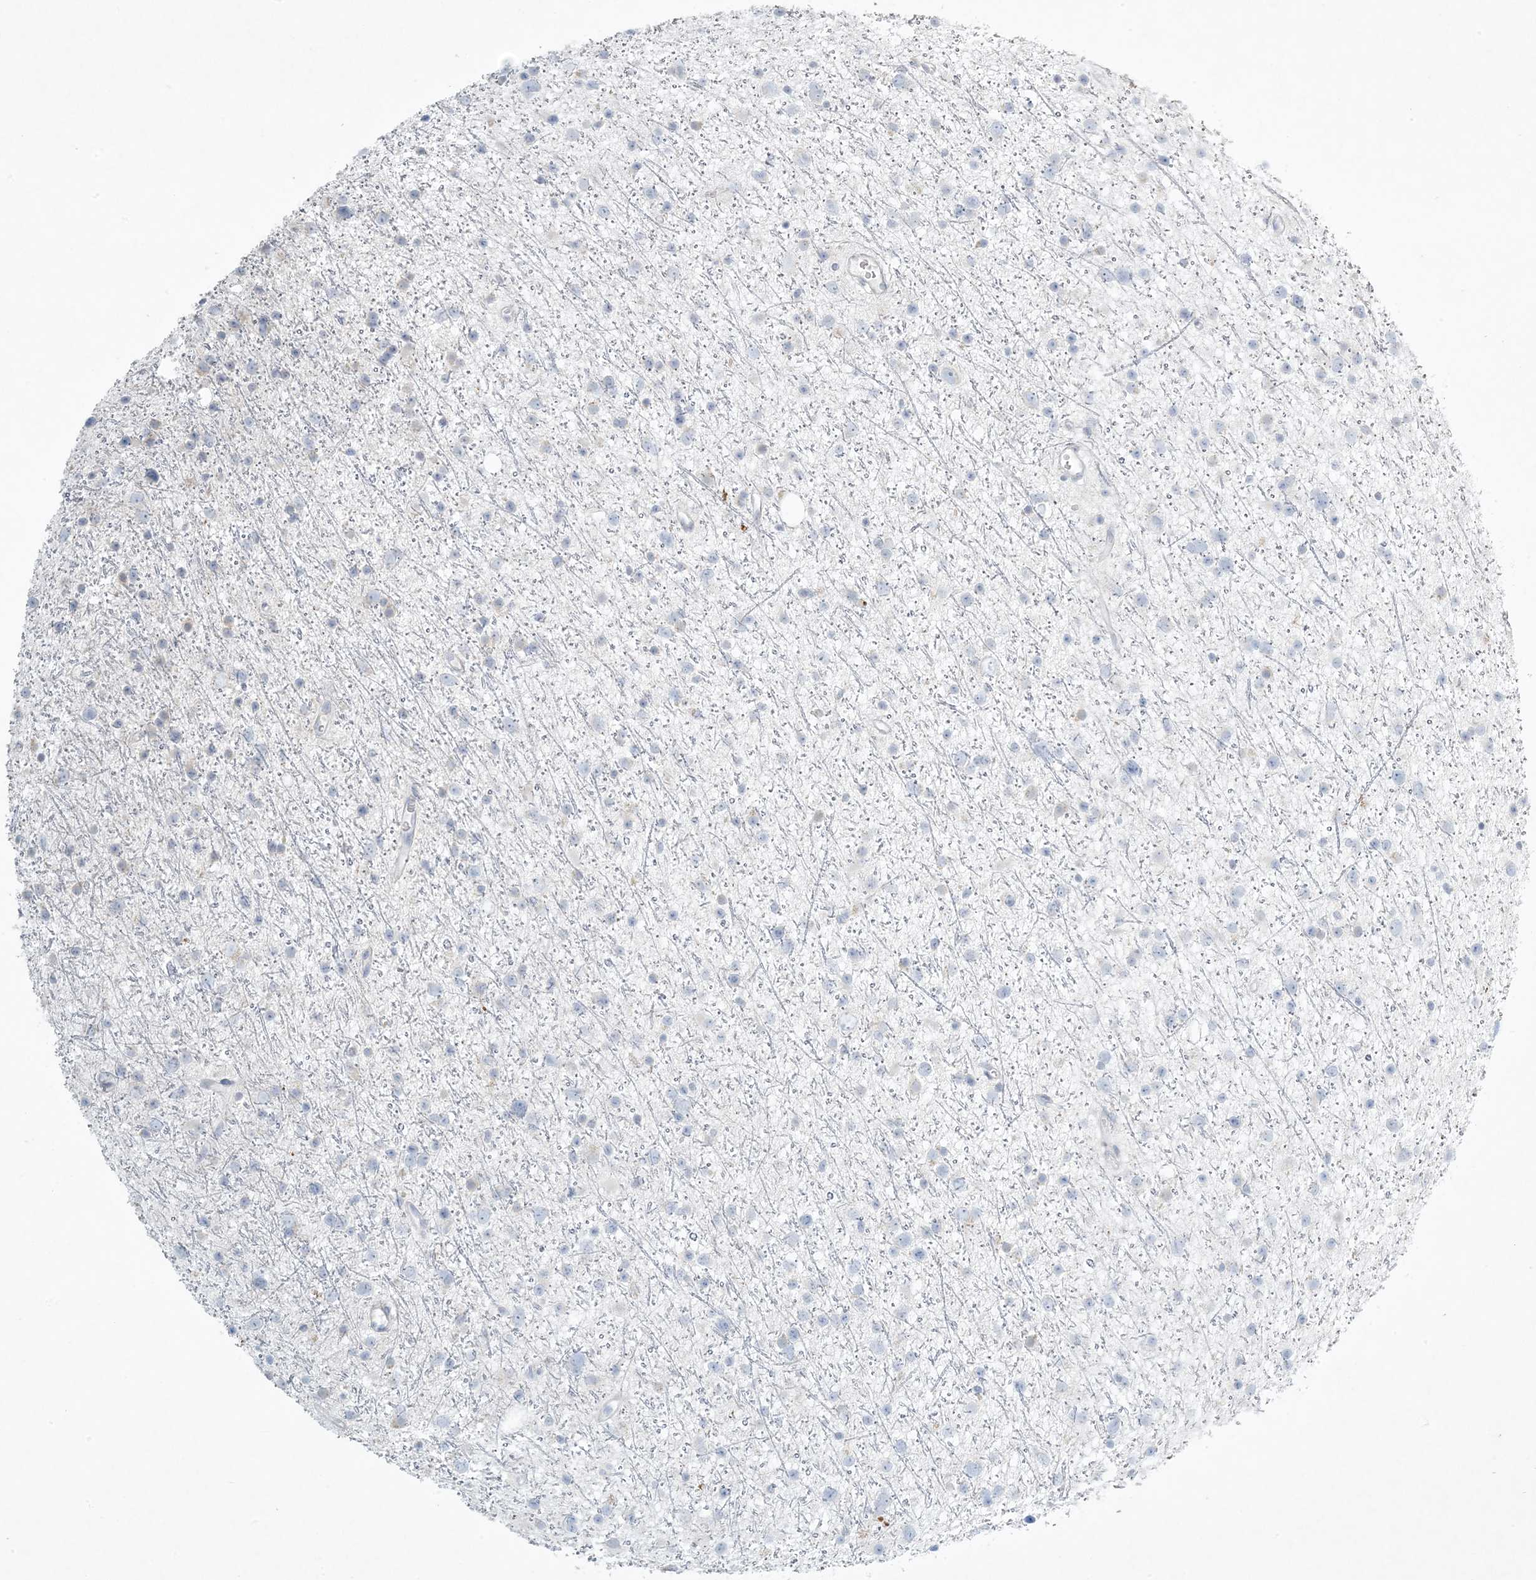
{"staining": {"intensity": "negative", "quantity": "none", "location": "none"}, "tissue": "glioma", "cell_type": "Tumor cells", "image_type": "cancer", "snomed": [{"axis": "morphology", "description": "Glioma, malignant, Low grade"}, {"axis": "topography", "description": "Cerebral cortex"}], "caption": "A histopathology image of glioma stained for a protein shows no brown staining in tumor cells. The staining was performed using DAB to visualize the protein expression in brown, while the nuclei were stained in blue with hematoxylin (Magnification: 20x).", "gene": "ZNF385D", "patient": {"sex": "female", "age": 39}}